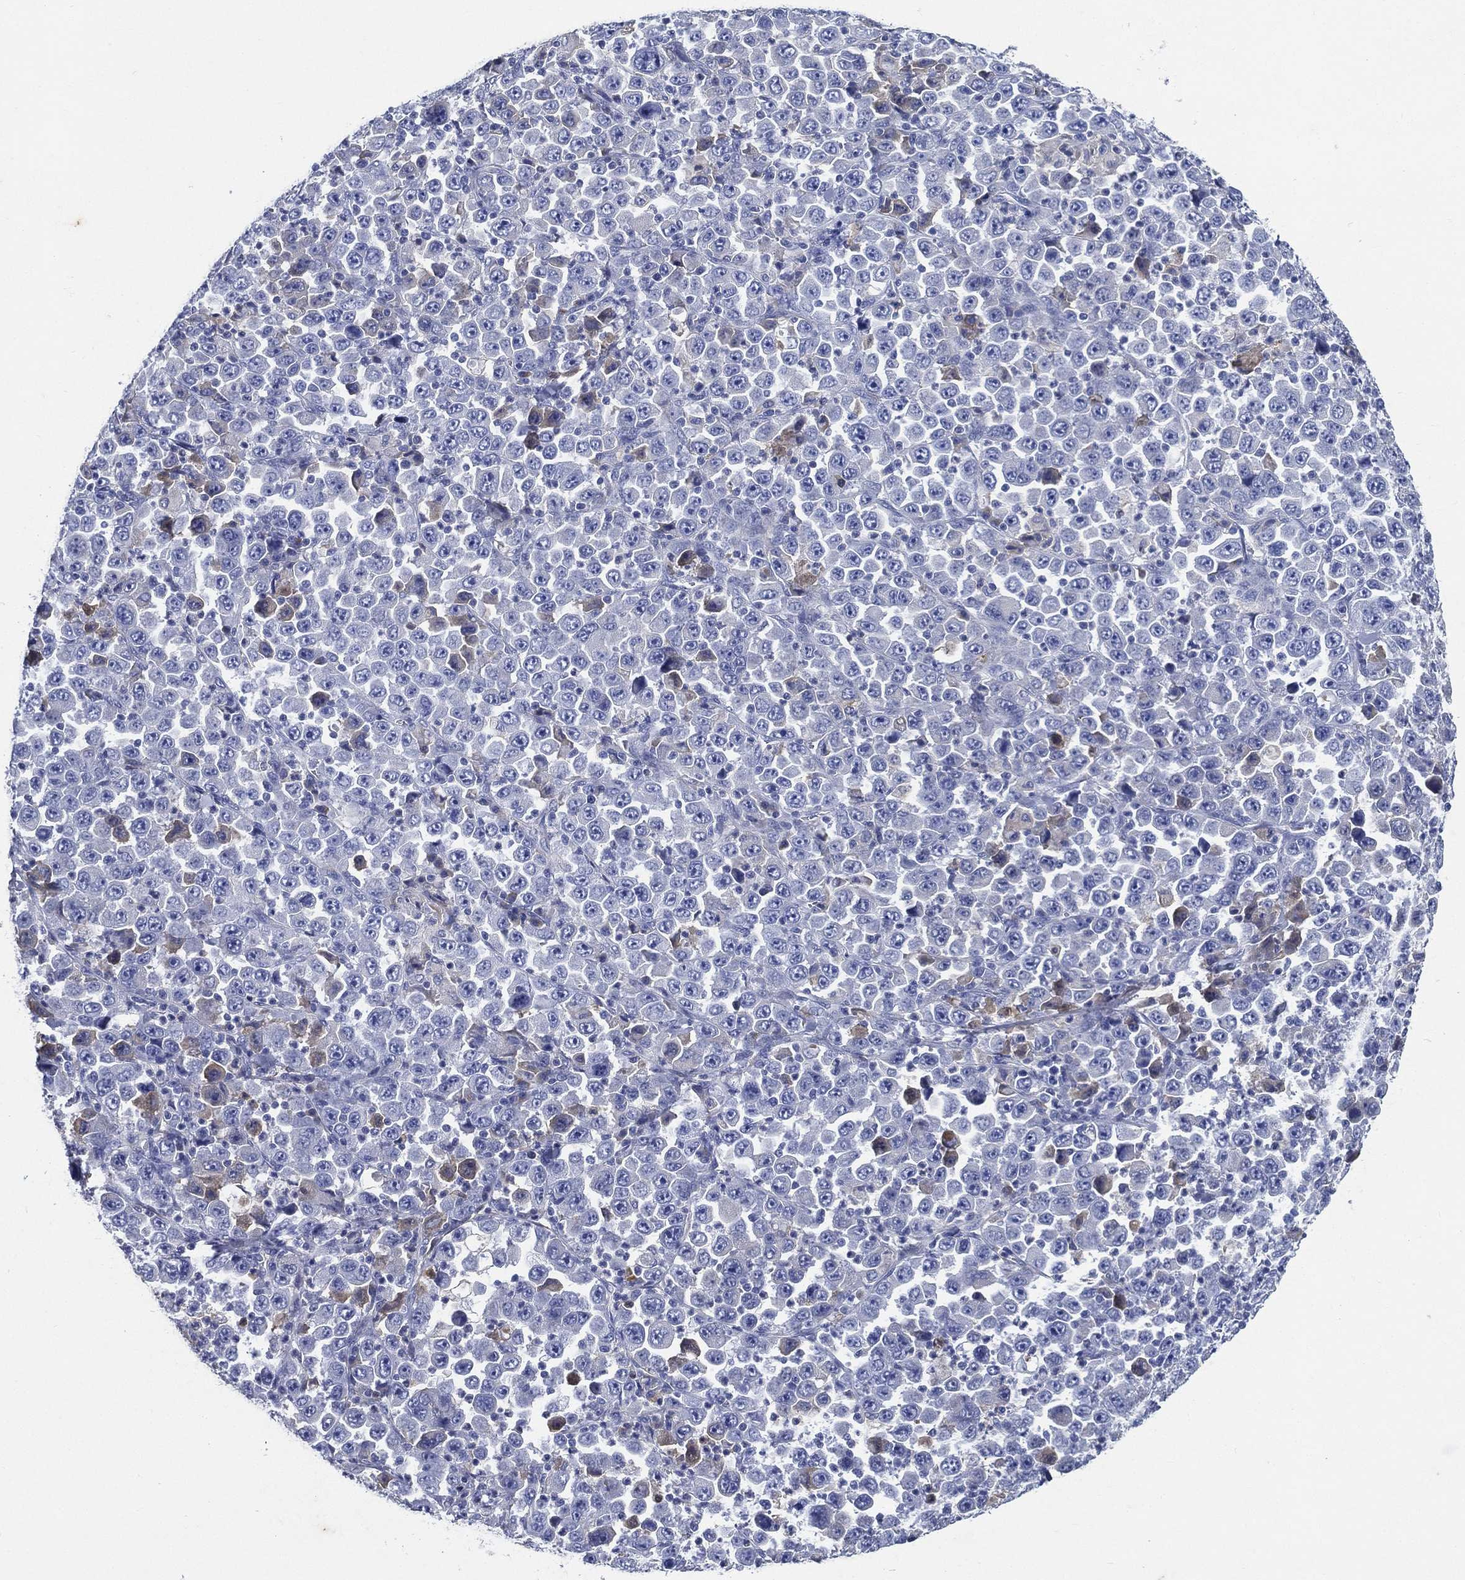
{"staining": {"intensity": "negative", "quantity": "none", "location": "none"}, "tissue": "stomach cancer", "cell_type": "Tumor cells", "image_type": "cancer", "snomed": [{"axis": "morphology", "description": "Normal tissue, NOS"}, {"axis": "morphology", "description": "Adenocarcinoma, NOS"}, {"axis": "topography", "description": "Stomach, upper"}, {"axis": "topography", "description": "Stomach"}], "caption": "This is an immunohistochemistry photomicrograph of human stomach adenocarcinoma. There is no expression in tumor cells.", "gene": "TMPRSS11D", "patient": {"sex": "male", "age": 59}}